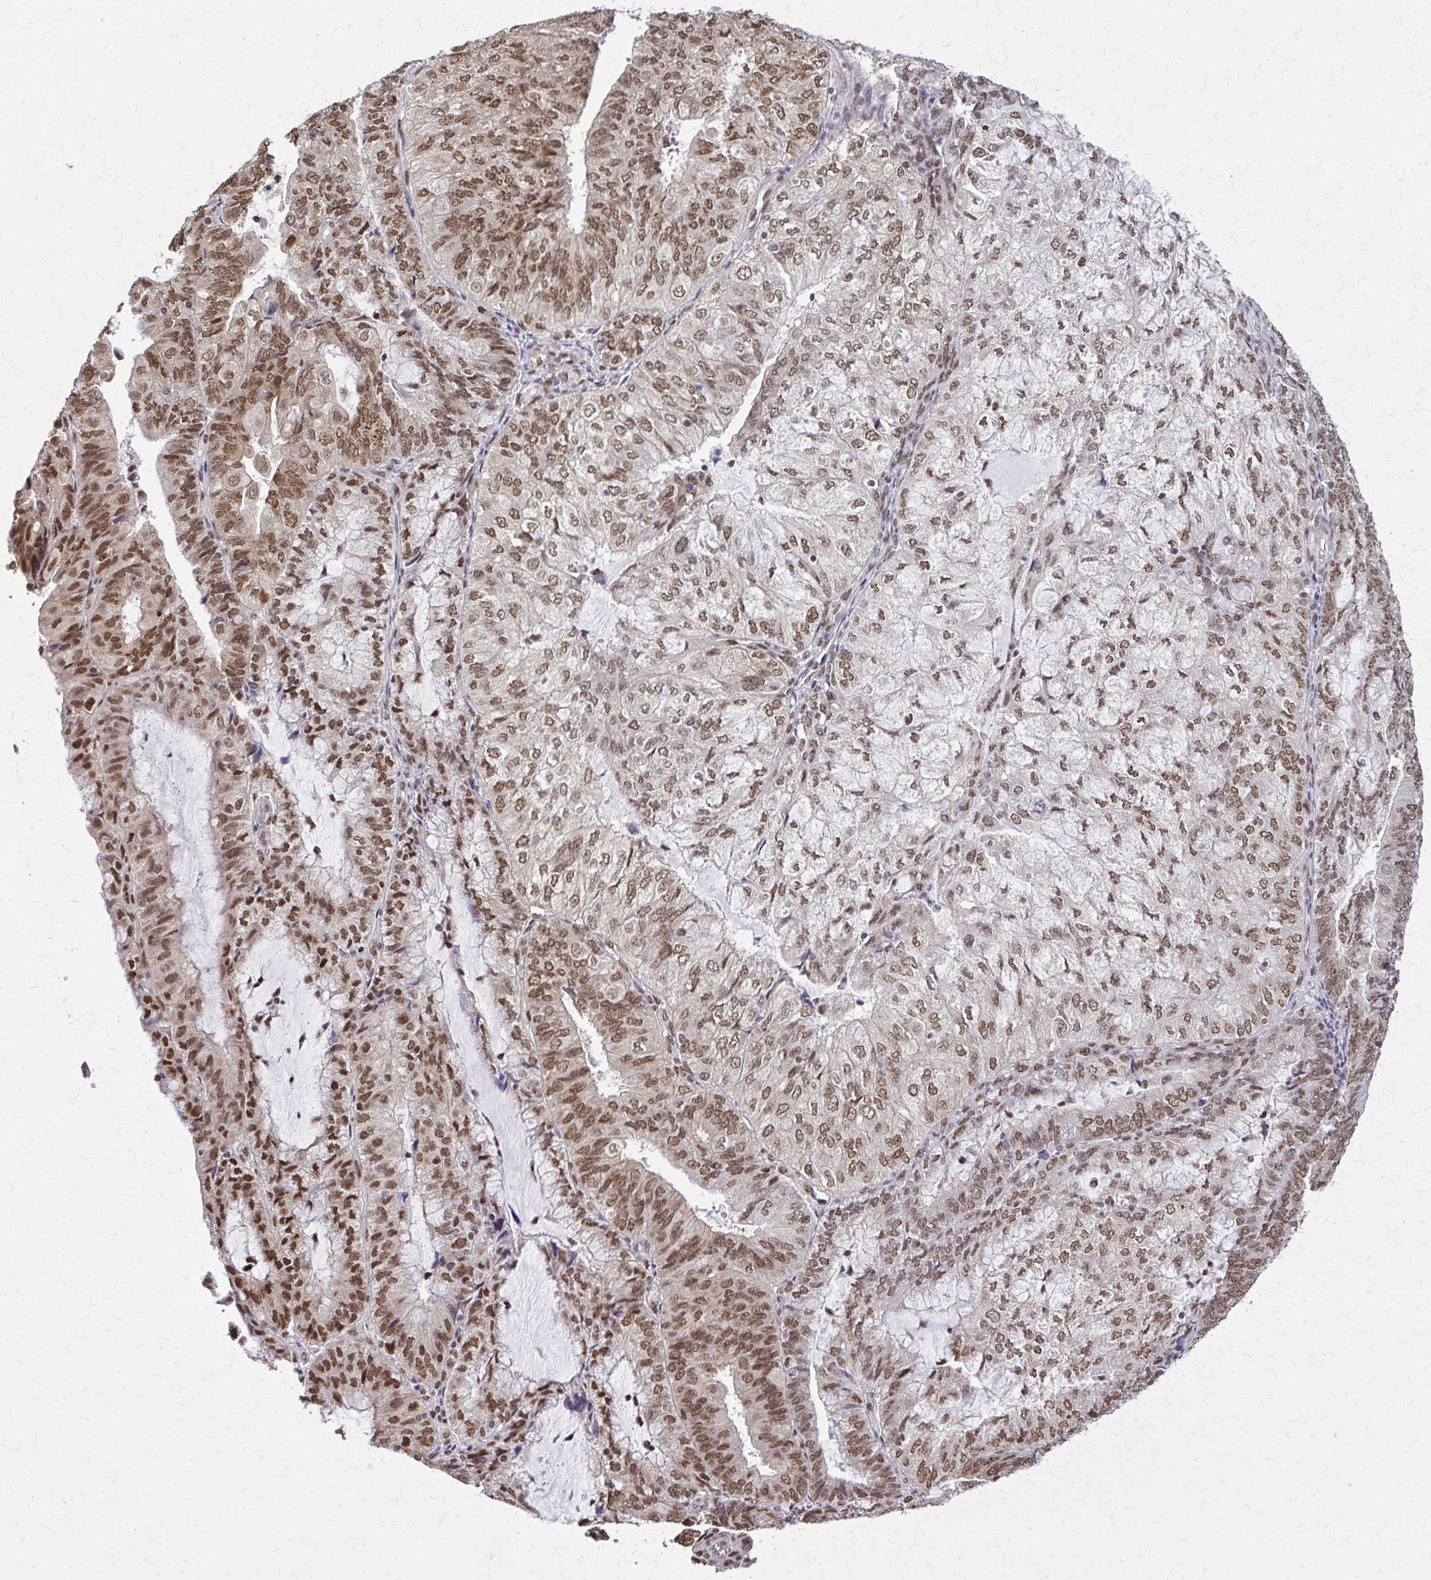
{"staining": {"intensity": "moderate", "quantity": ">75%", "location": "nuclear"}, "tissue": "endometrial cancer", "cell_type": "Tumor cells", "image_type": "cancer", "snomed": [{"axis": "morphology", "description": "Adenocarcinoma, NOS"}, {"axis": "topography", "description": "Endometrium"}], "caption": "Immunohistochemistry (DAB) staining of endometrial cancer (adenocarcinoma) reveals moderate nuclear protein staining in about >75% of tumor cells.", "gene": "TTF1", "patient": {"sex": "female", "age": 81}}